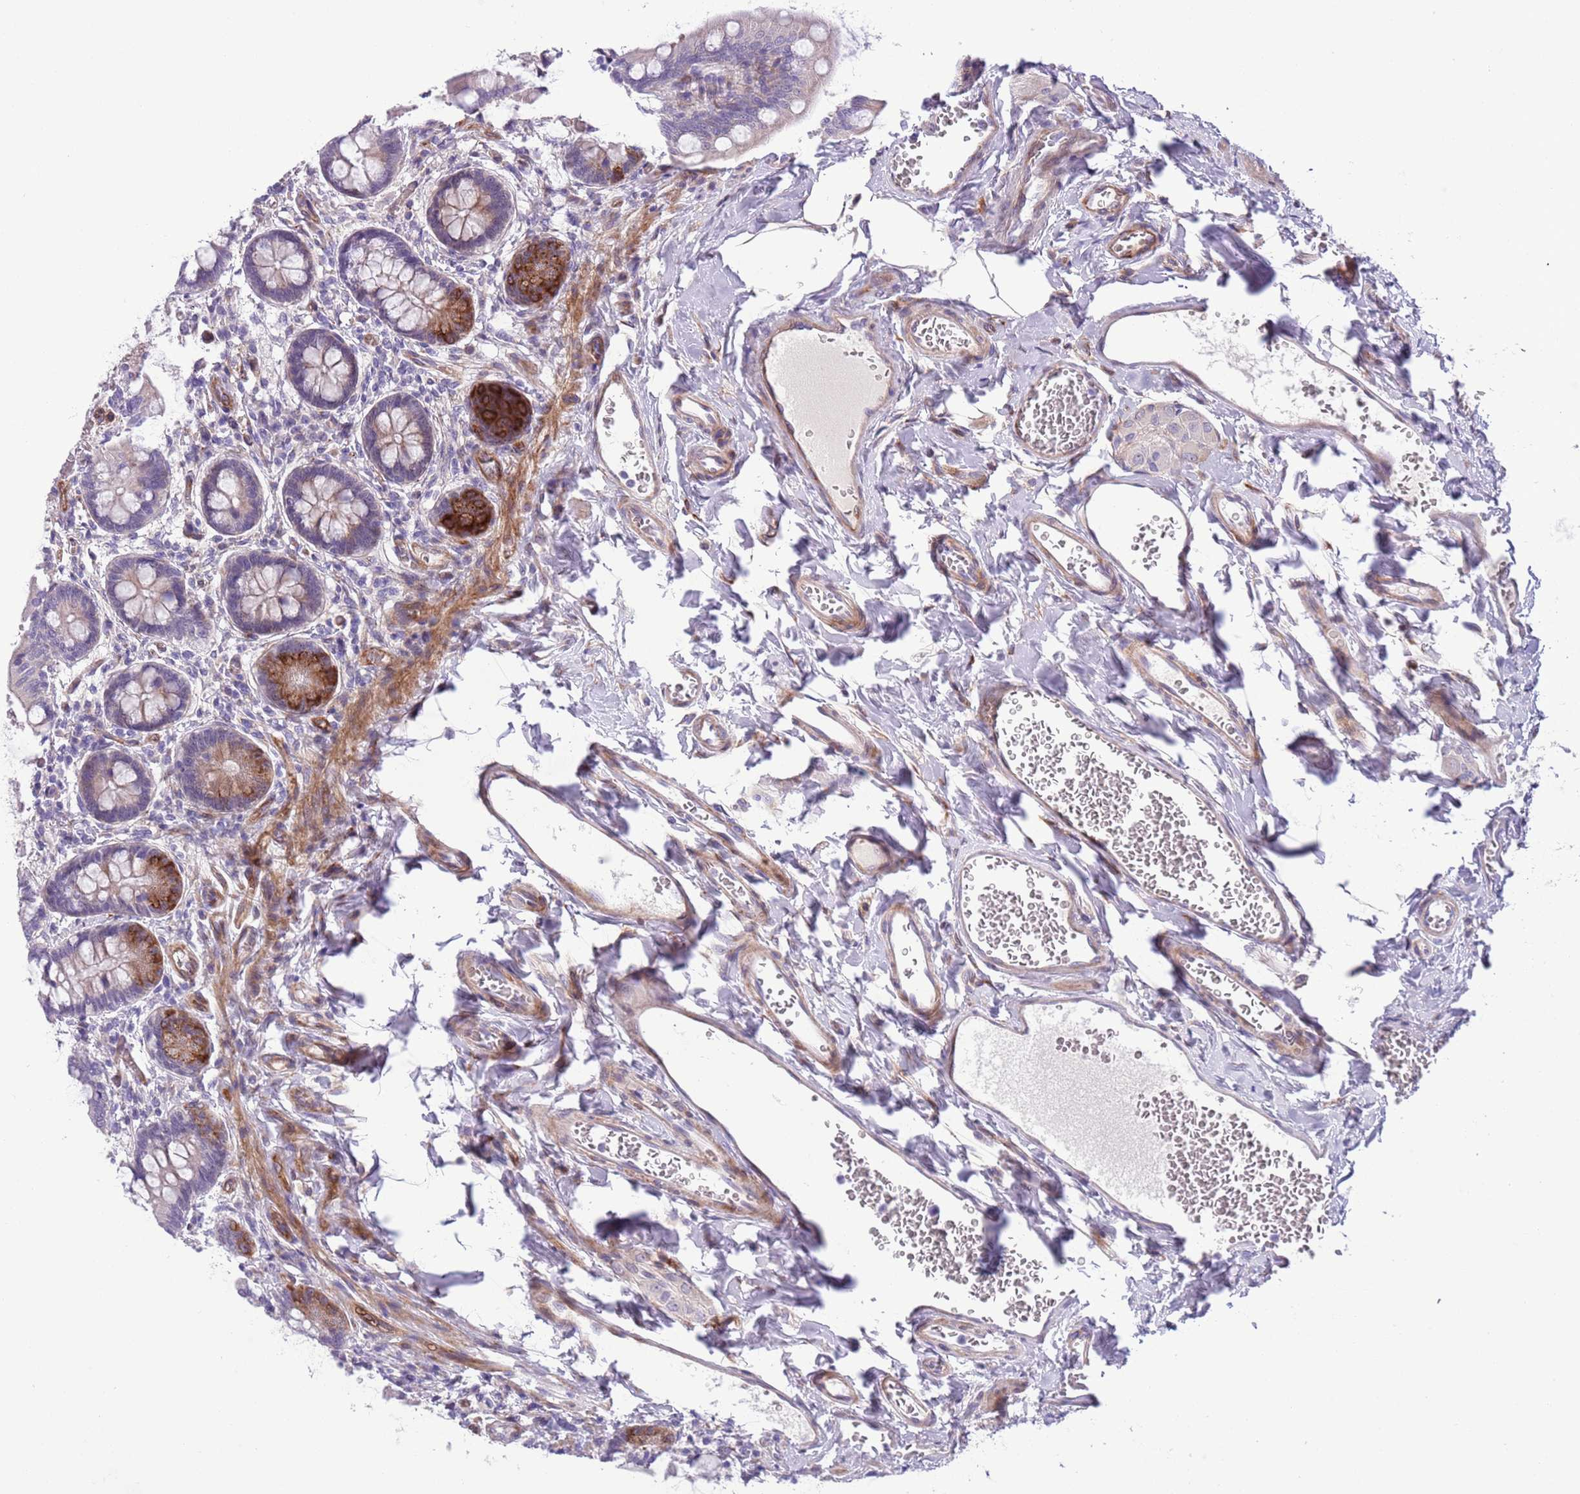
{"staining": {"intensity": "strong", "quantity": "25%-75%", "location": "cytoplasmic/membranous"}, "tissue": "small intestine", "cell_type": "Glandular cells", "image_type": "normal", "snomed": [{"axis": "morphology", "description": "Normal tissue, NOS"}, {"axis": "topography", "description": "Small intestine"}], "caption": "Protein positivity by immunohistochemistry (IHC) exhibits strong cytoplasmic/membranous expression in approximately 25%-75% of glandular cells in normal small intestine.", "gene": "MRPL32", "patient": {"sex": "male", "age": 52}}